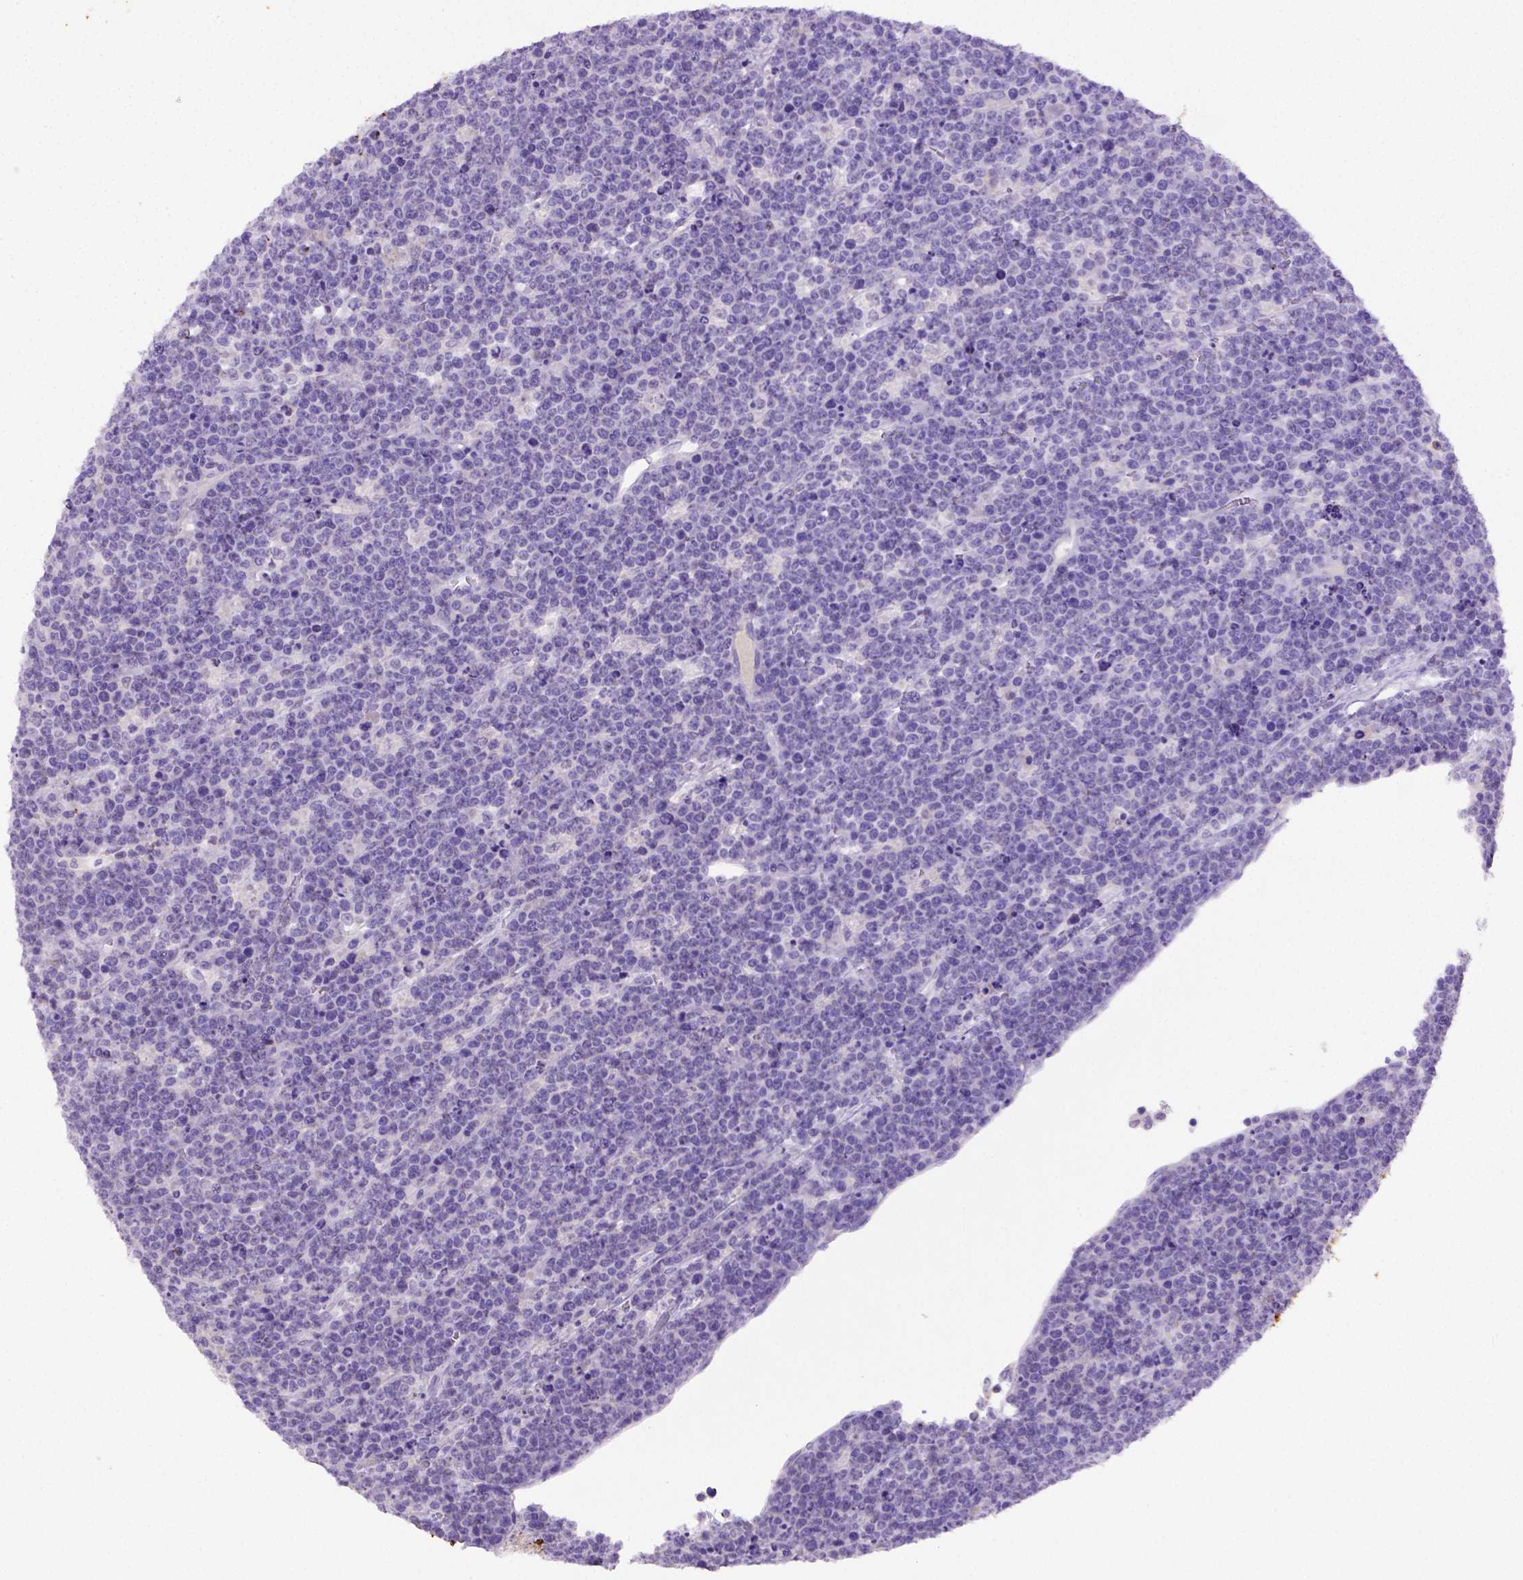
{"staining": {"intensity": "negative", "quantity": "none", "location": "none"}, "tissue": "lymphoma", "cell_type": "Tumor cells", "image_type": "cancer", "snomed": [{"axis": "morphology", "description": "Malignant lymphoma, non-Hodgkin's type, High grade"}, {"axis": "topography", "description": "Ovary"}], "caption": "Protein analysis of high-grade malignant lymphoma, non-Hodgkin's type displays no significant positivity in tumor cells.", "gene": "B3GAT1", "patient": {"sex": "female", "age": 56}}